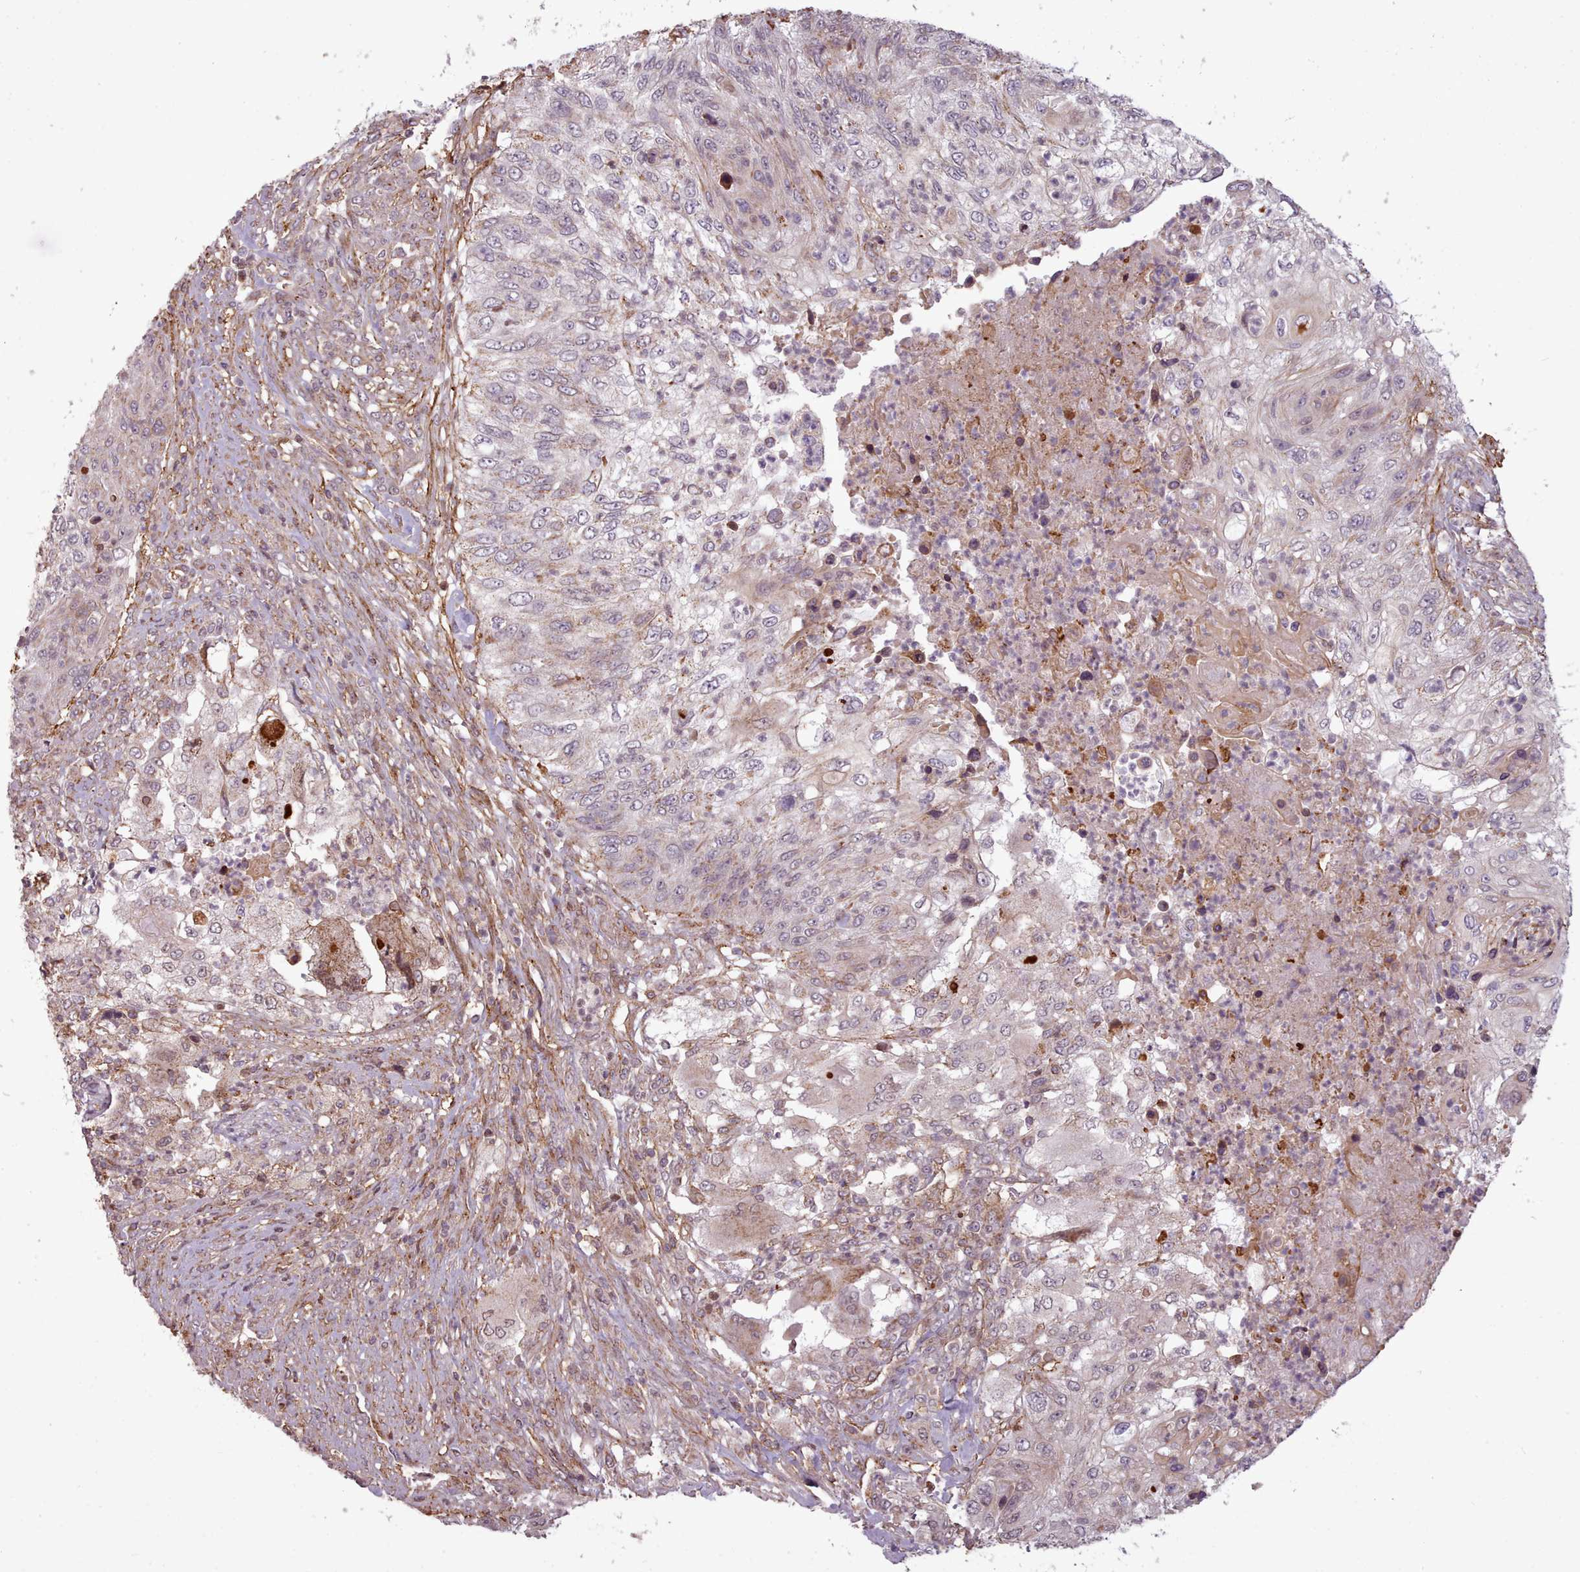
{"staining": {"intensity": "moderate", "quantity": "<25%", "location": "cytoplasmic/membranous"}, "tissue": "urothelial cancer", "cell_type": "Tumor cells", "image_type": "cancer", "snomed": [{"axis": "morphology", "description": "Urothelial carcinoma, High grade"}, {"axis": "topography", "description": "Urinary bladder"}], "caption": "Tumor cells show low levels of moderate cytoplasmic/membranous positivity in approximately <25% of cells in high-grade urothelial carcinoma. (DAB IHC, brown staining for protein, blue staining for nuclei).", "gene": "ZMYM4", "patient": {"sex": "female", "age": 60}}